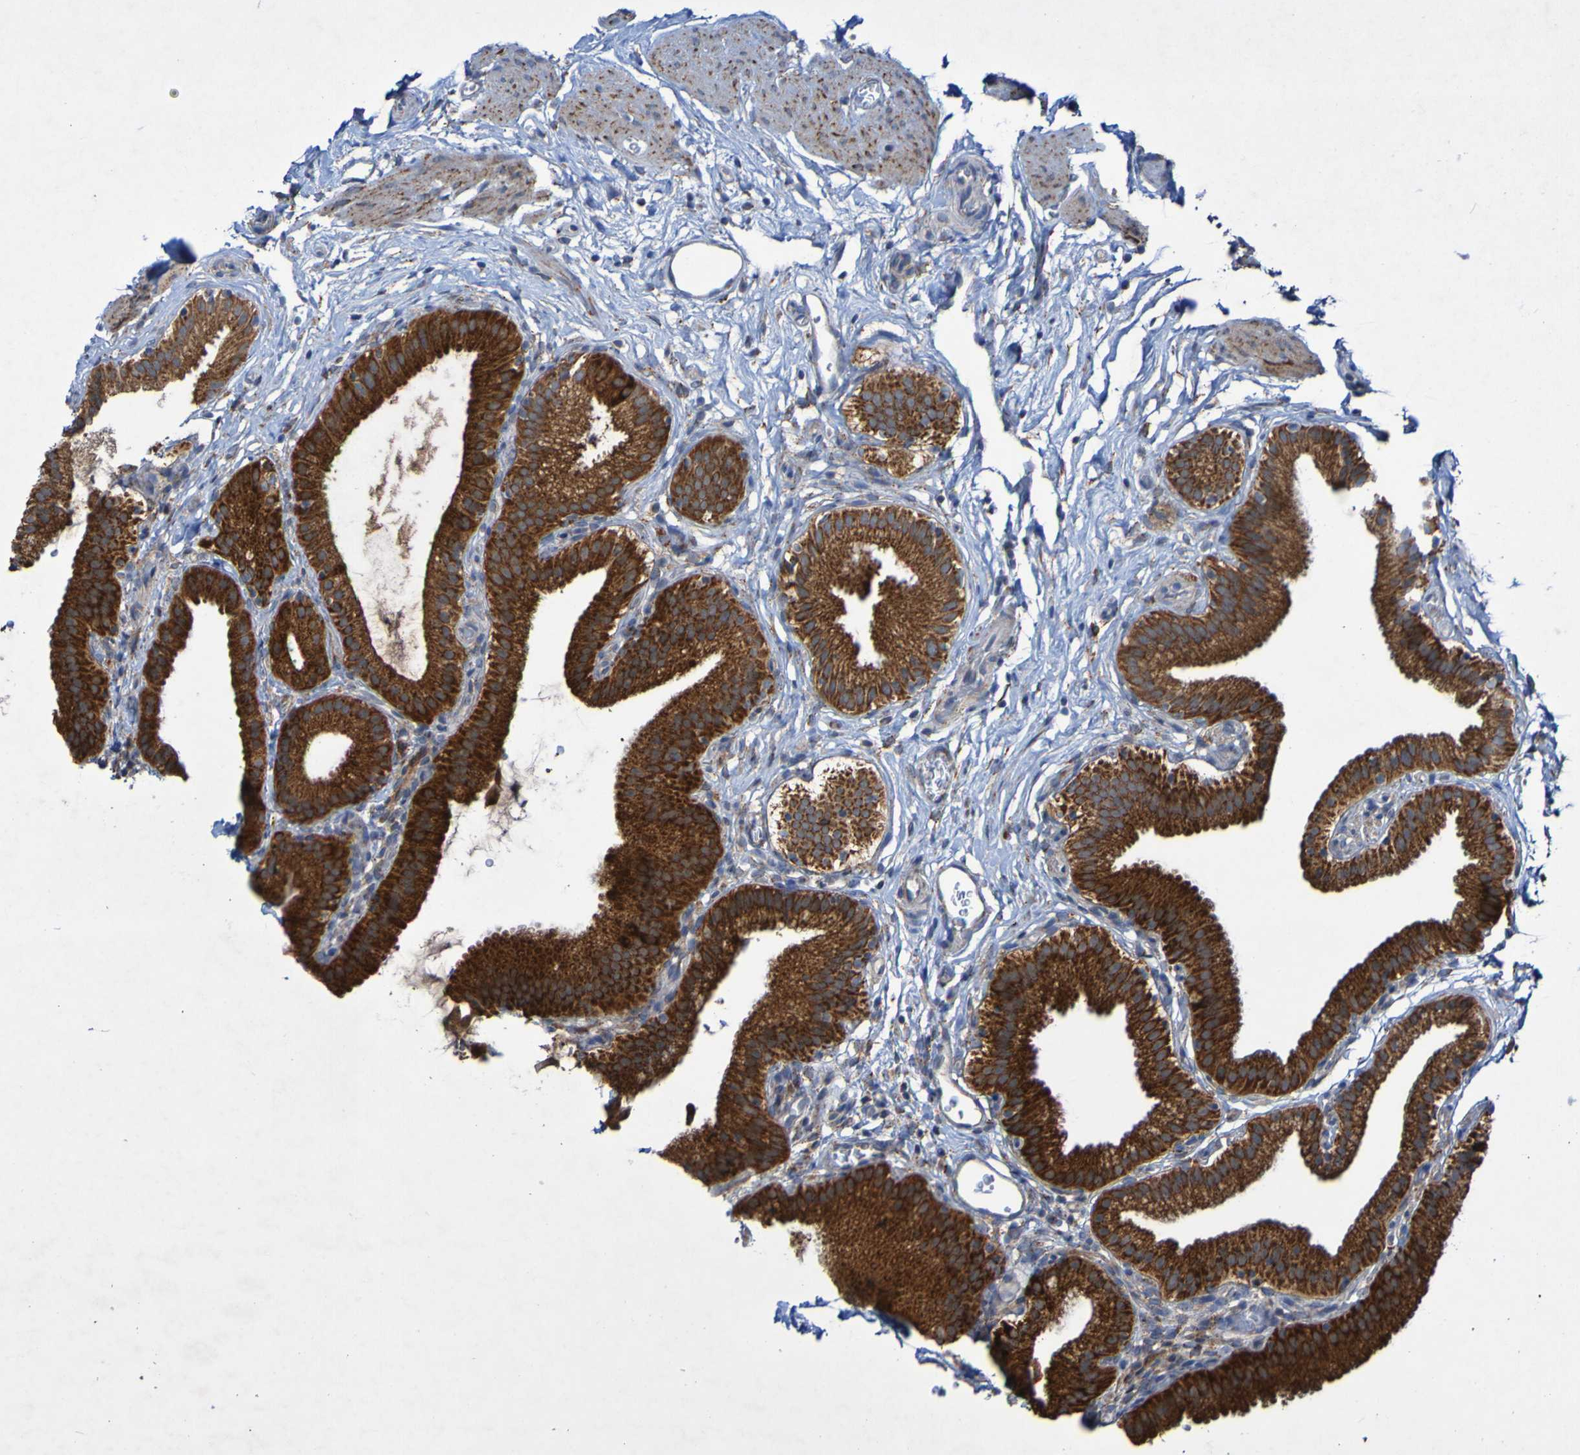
{"staining": {"intensity": "strong", "quantity": ">75%", "location": "cytoplasmic/membranous"}, "tissue": "gallbladder", "cell_type": "Glandular cells", "image_type": "normal", "snomed": [{"axis": "morphology", "description": "Normal tissue, NOS"}, {"axis": "topography", "description": "Gallbladder"}], "caption": "Glandular cells demonstrate strong cytoplasmic/membranous staining in approximately >75% of cells in benign gallbladder.", "gene": "CCDC51", "patient": {"sex": "male", "age": 54}}